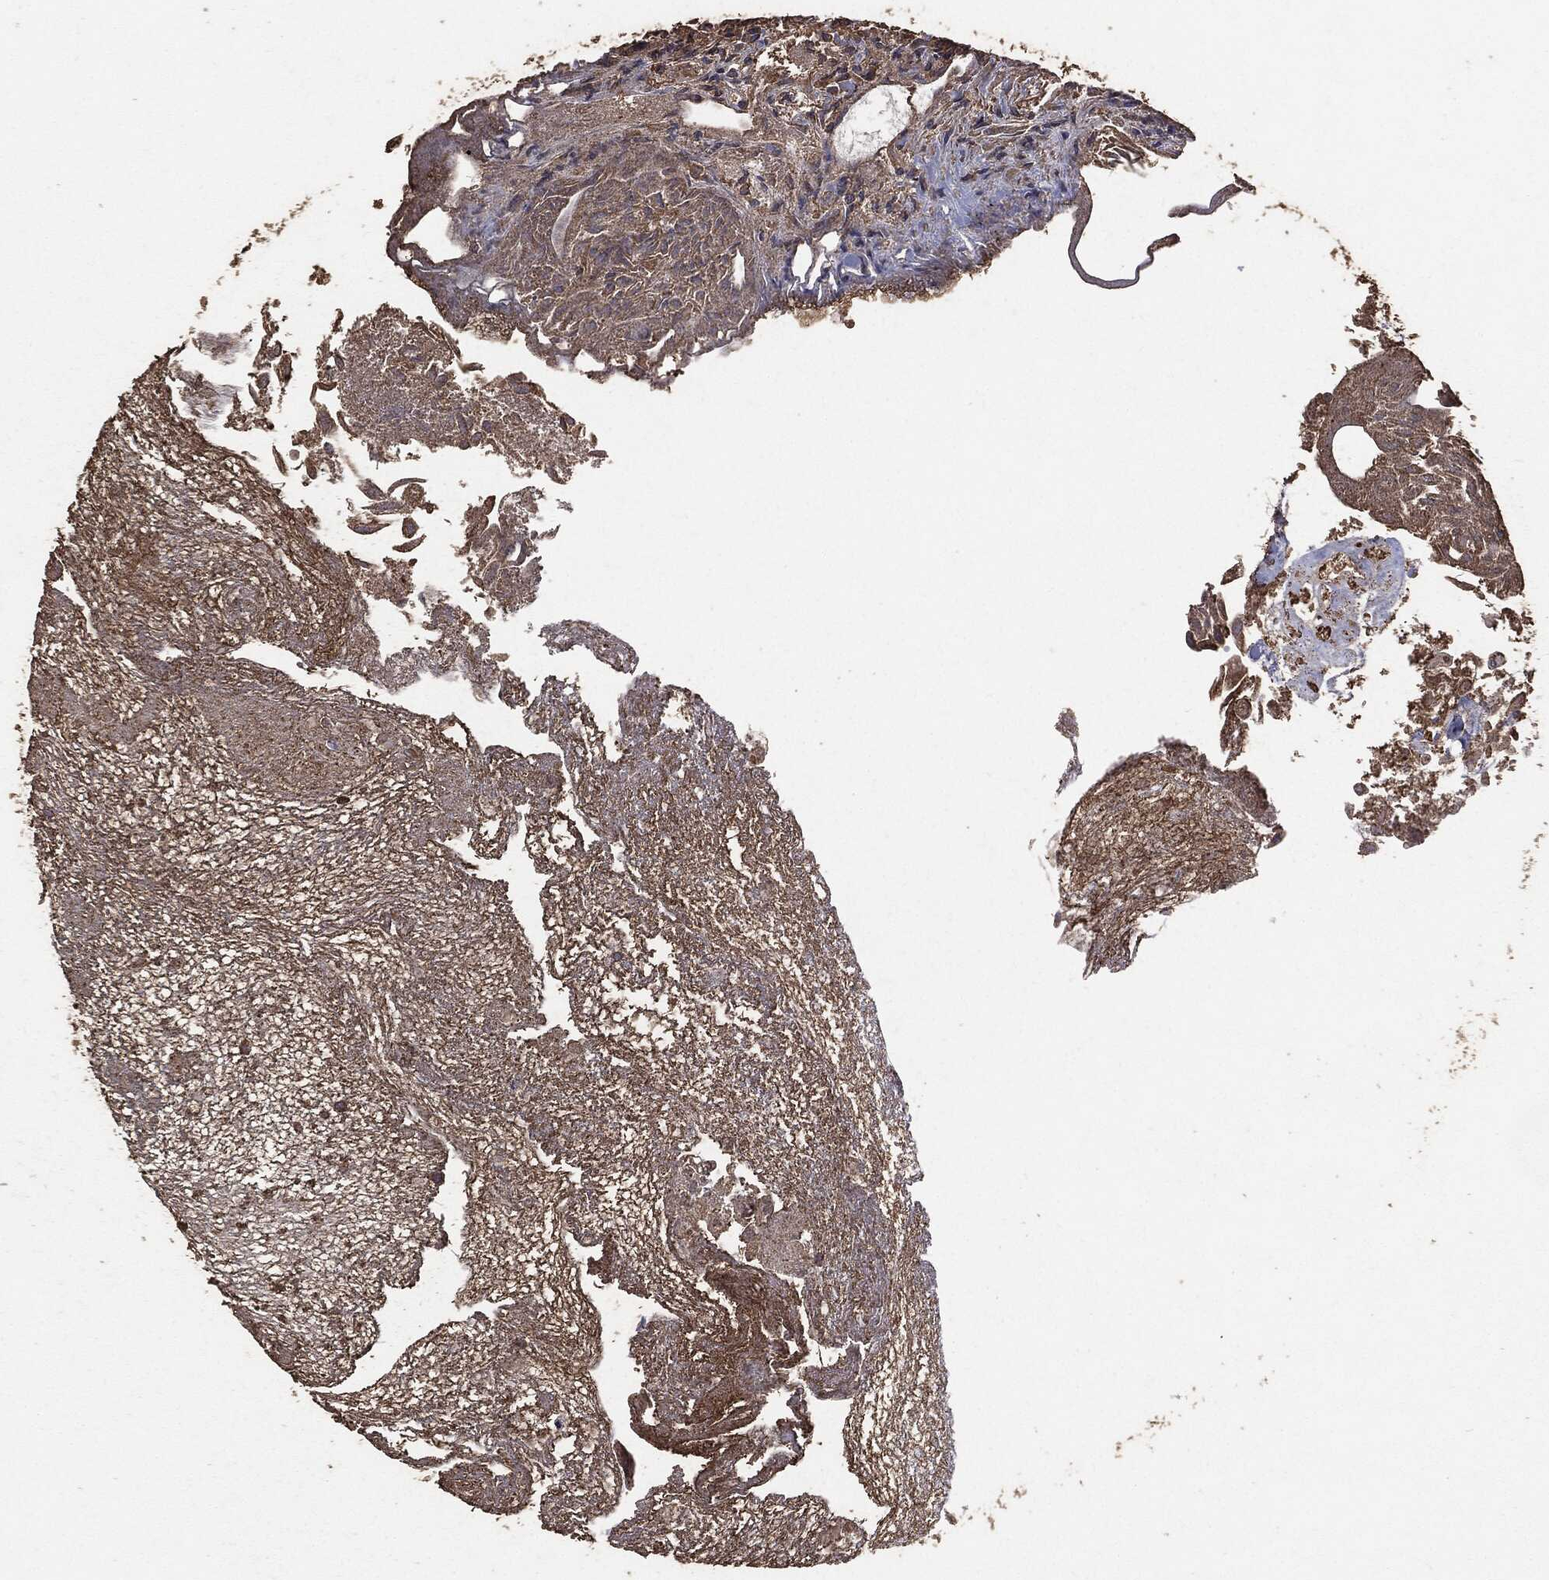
{"staining": {"intensity": "moderate", "quantity": ">75%", "location": "cytoplasmic/membranous"}, "tissue": "urothelial cancer", "cell_type": "Tumor cells", "image_type": "cancer", "snomed": [{"axis": "morphology", "description": "Urothelial carcinoma, High grade"}, {"axis": "topography", "description": "Urinary bladder"}], "caption": "The histopathology image demonstrates immunohistochemical staining of urothelial cancer. There is moderate cytoplasmic/membranous positivity is seen in approximately >75% of tumor cells. Nuclei are stained in blue.", "gene": "MTOR", "patient": {"sex": "female", "age": 79}}